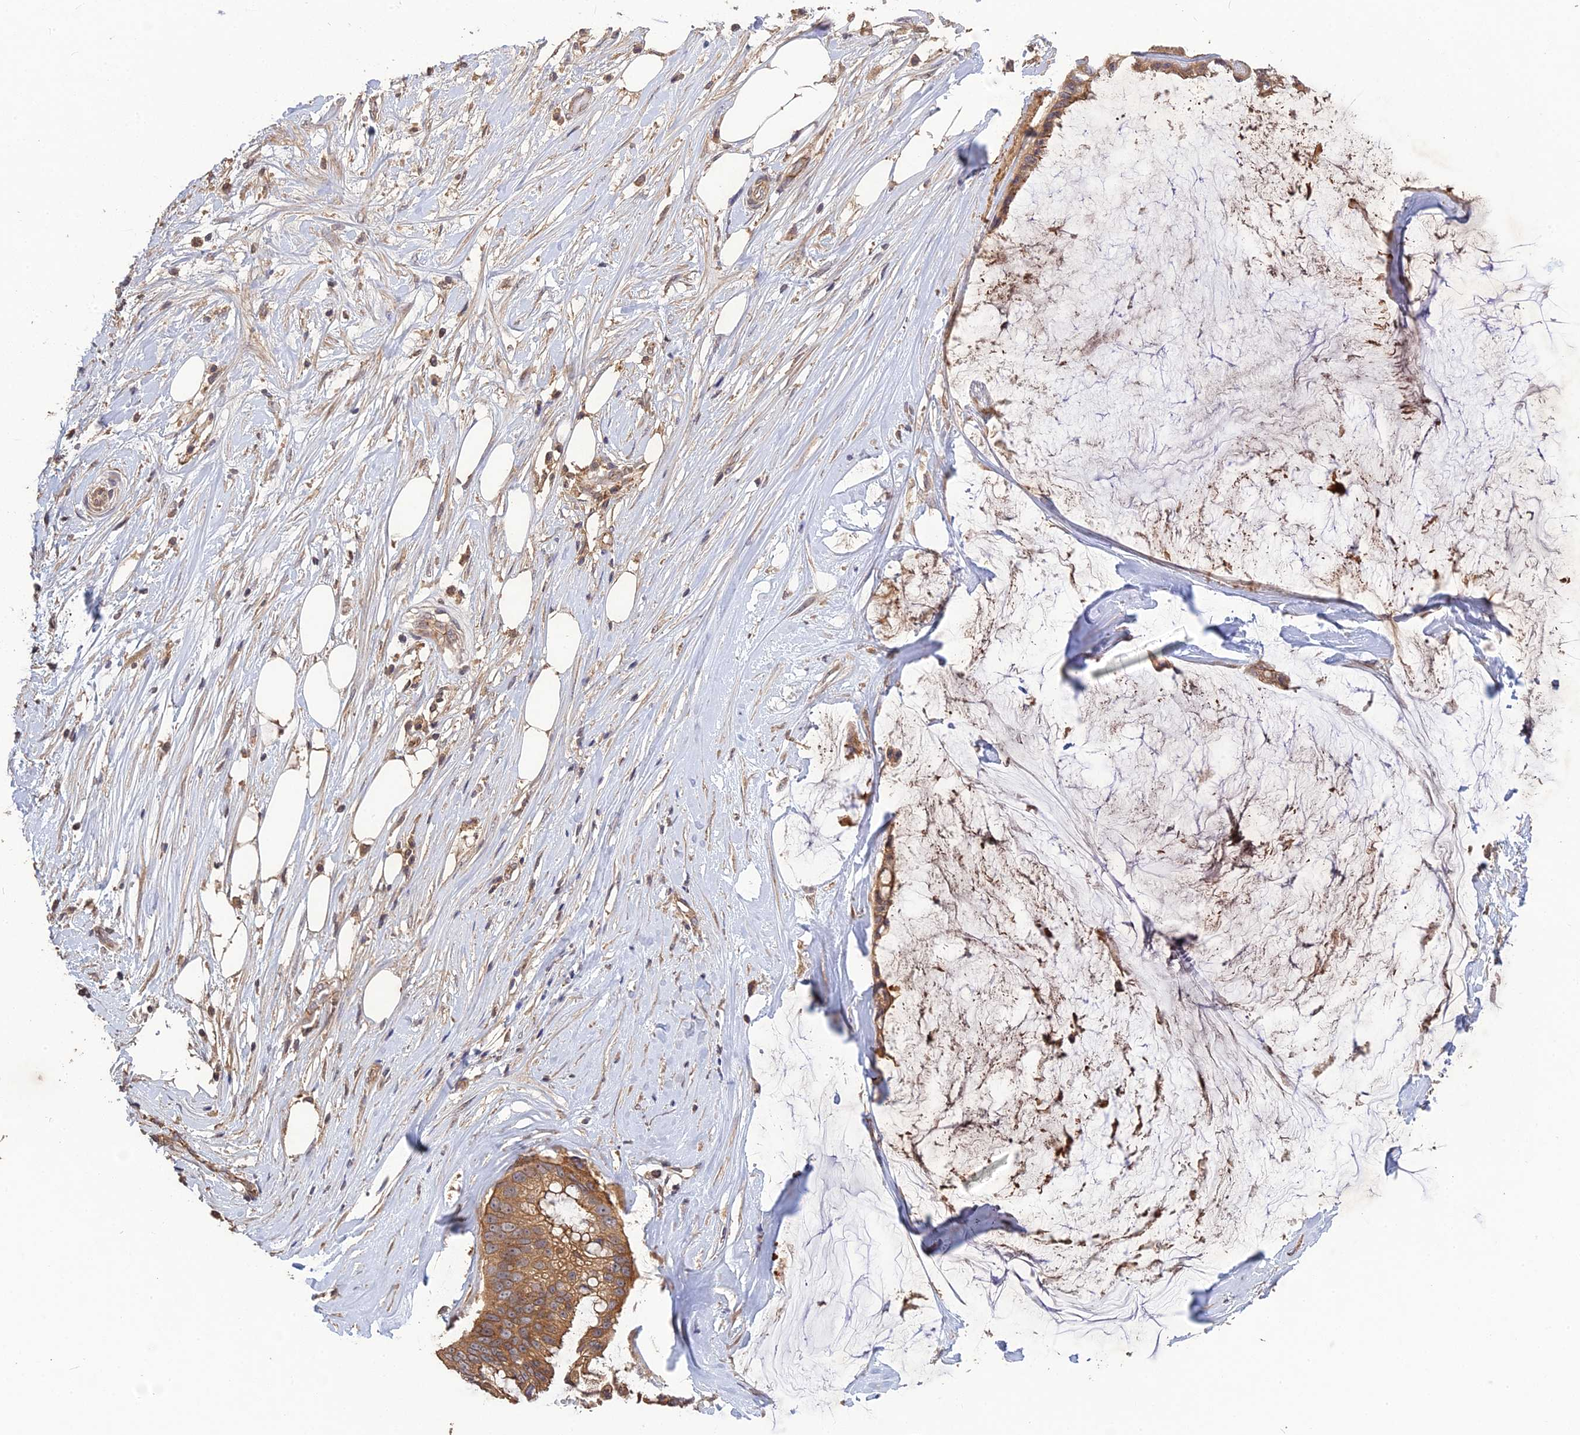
{"staining": {"intensity": "moderate", "quantity": ">75%", "location": "cytoplasmic/membranous"}, "tissue": "ovarian cancer", "cell_type": "Tumor cells", "image_type": "cancer", "snomed": [{"axis": "morphology", "description": "Cystadenocarcinoma, mucinous, NOS"}, {"axis": "topography", "description": "Ovary"}], "caption": "DAB (3,3'-diaminobenzidine) immunohistochemical staining of human ovarian cancer (mucinous cystadenocarcinoma) demonstrates moderate cytoplasmic/membranous protein expression in about >75% of tumor cells.", "gene": "ARHGAP40", "patient": {"sex": "female", "age": 39}}